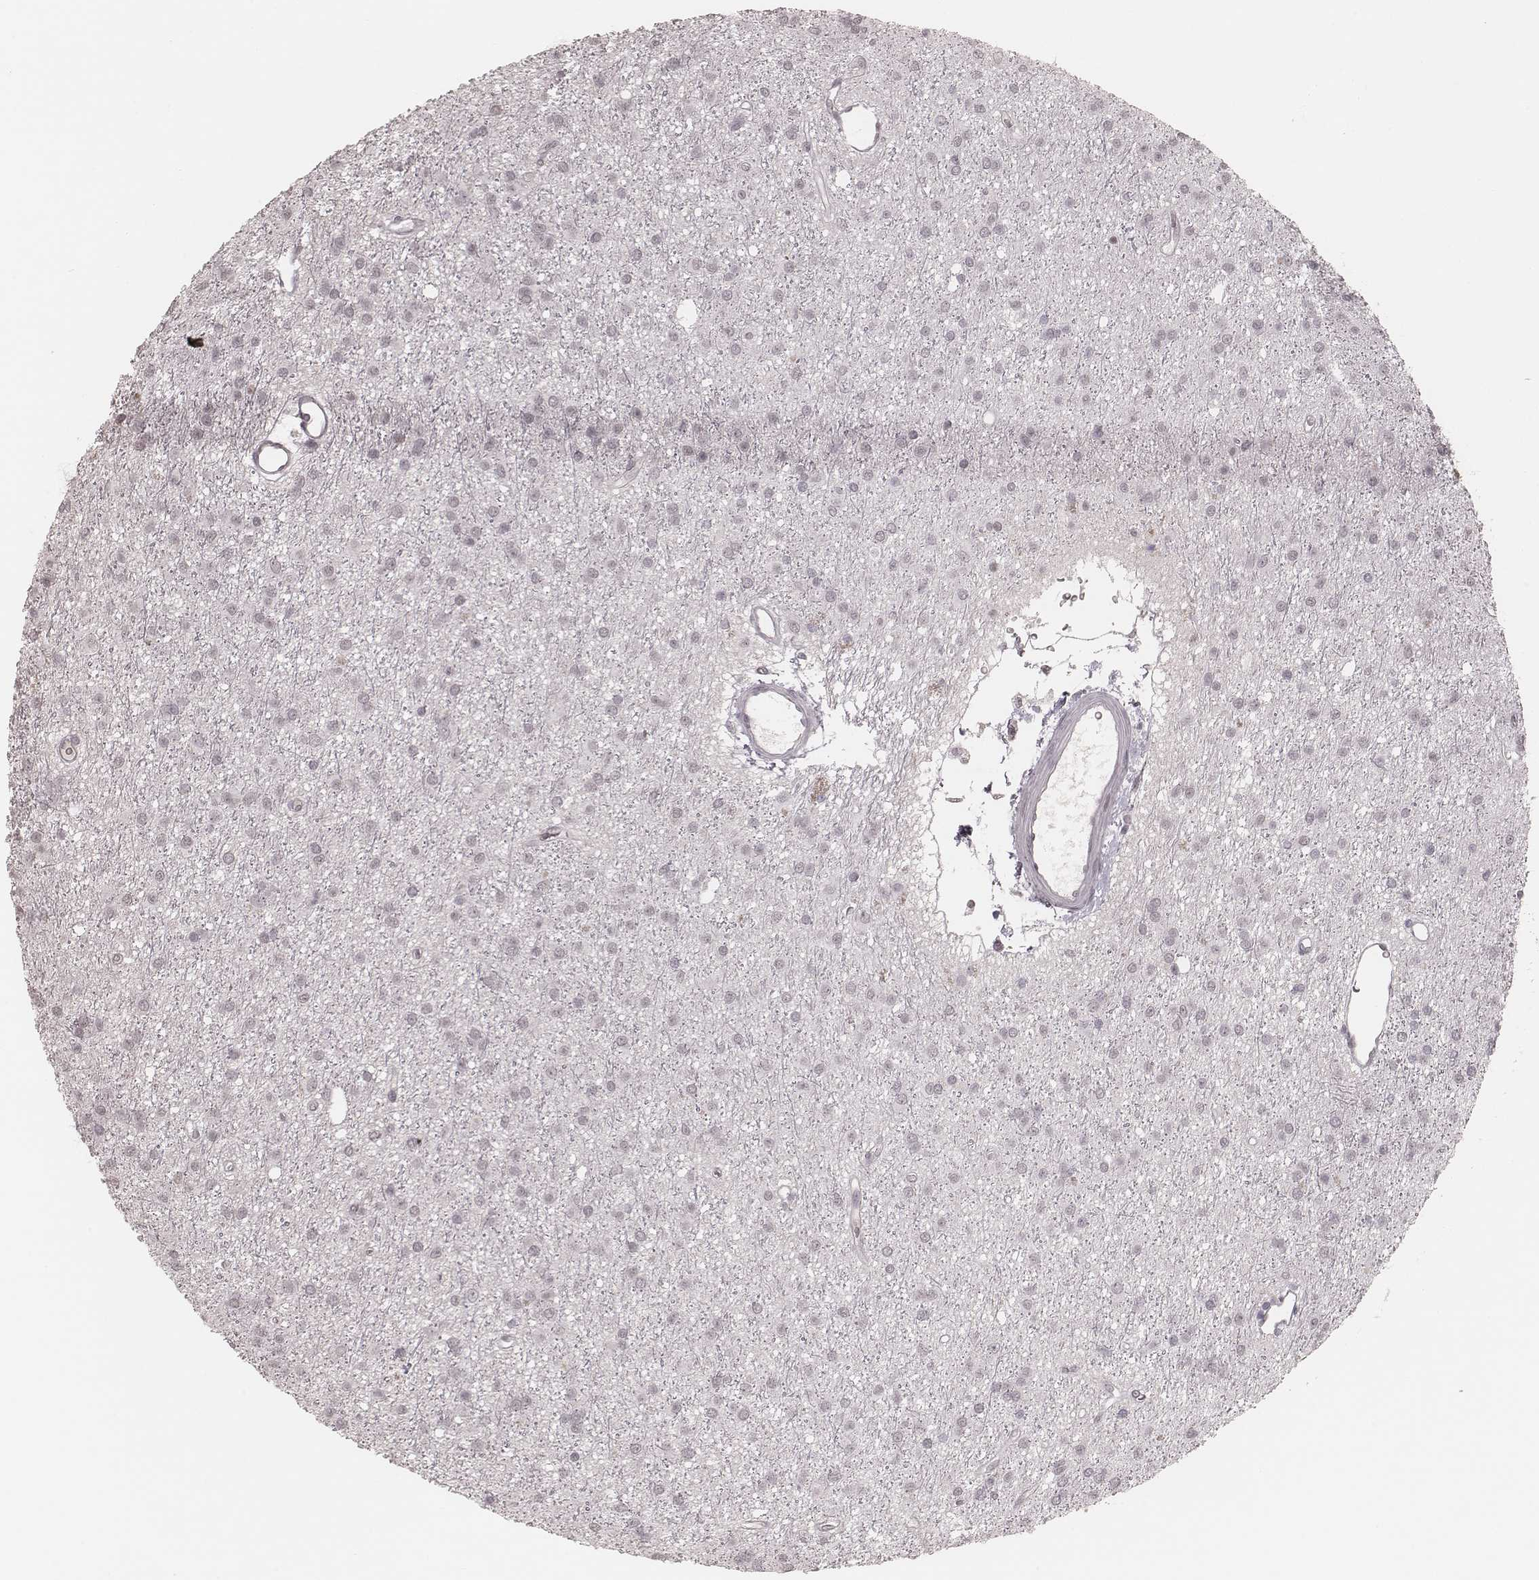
{"staining": {"intensity": "negative", "quantity": "none", "location": "none"}, "tissue": "glioma", "cell_type": "Tumor cells", "image_type": "cancer", "snomed": [{"axis": "morphology", "description": "Glioma, malignant, Low grade"}, {"axis": "topography", "description": "Brain"}], "caption": "Immunohistochemistry (IHC) image of human malignant low-grade glioma stained for a protein (brown), which demonstrates no staining in tumor cells.", "gene": "KITLG", "patient": {"sex": "male", "age": 27}}